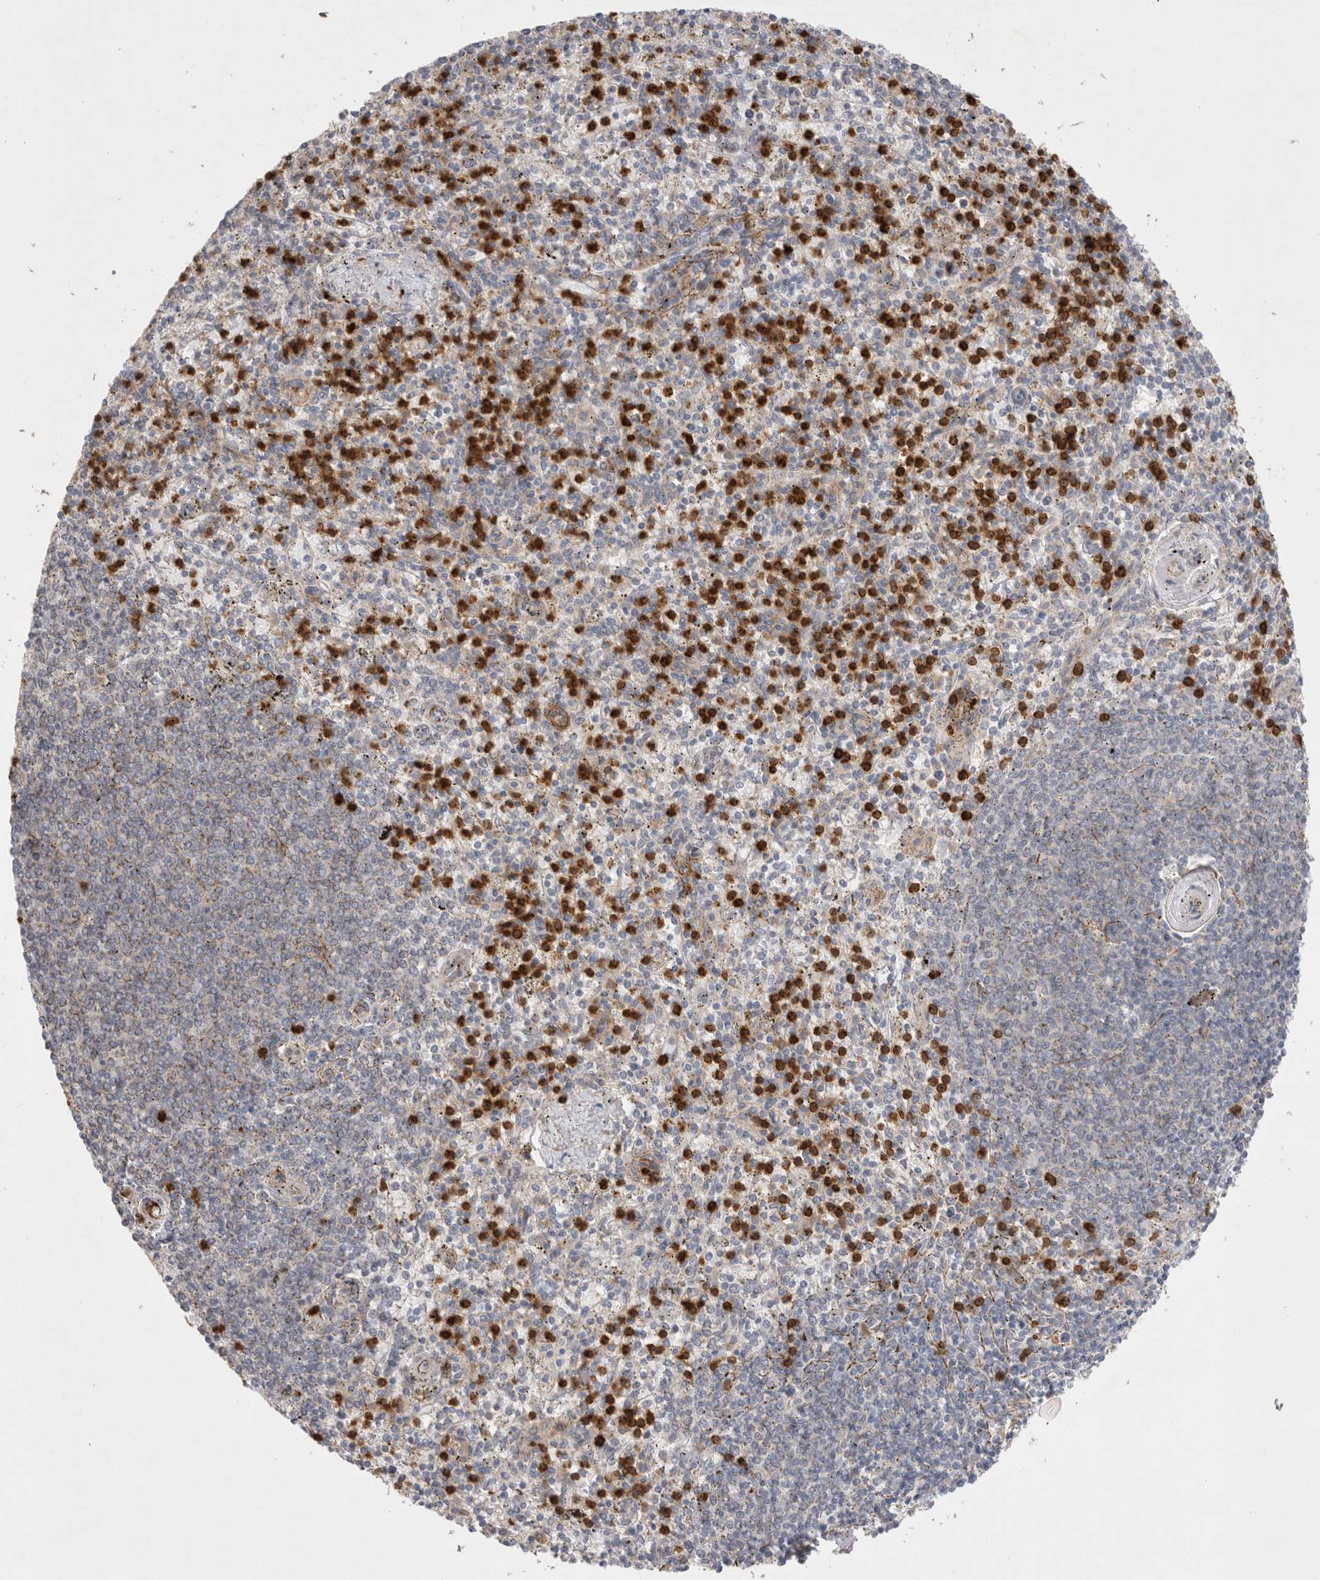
{"staining": {"intensity": "strong", "quantity": "25%-75%", "location": "cytoplasmic/membranous"}, "tissue": "spleen", "cell_type": "Cells in red pulp", "image_type": "normal", "snomed": [{"axis": "morphology", "description": "Normal tissue, NOS"}, {"axis": "topography", "description": "Spleen"}], "caption": "Immunohistochemistry photomicrograph of unremarkable human spleen stained for a protein (brown), which reveals high levels of strong cytoplasmic/membranous positivity in about 25%-75% of cells in red pulp.", "gene": "GSDMB", "patient": {"sex": "male", "age": 72}}